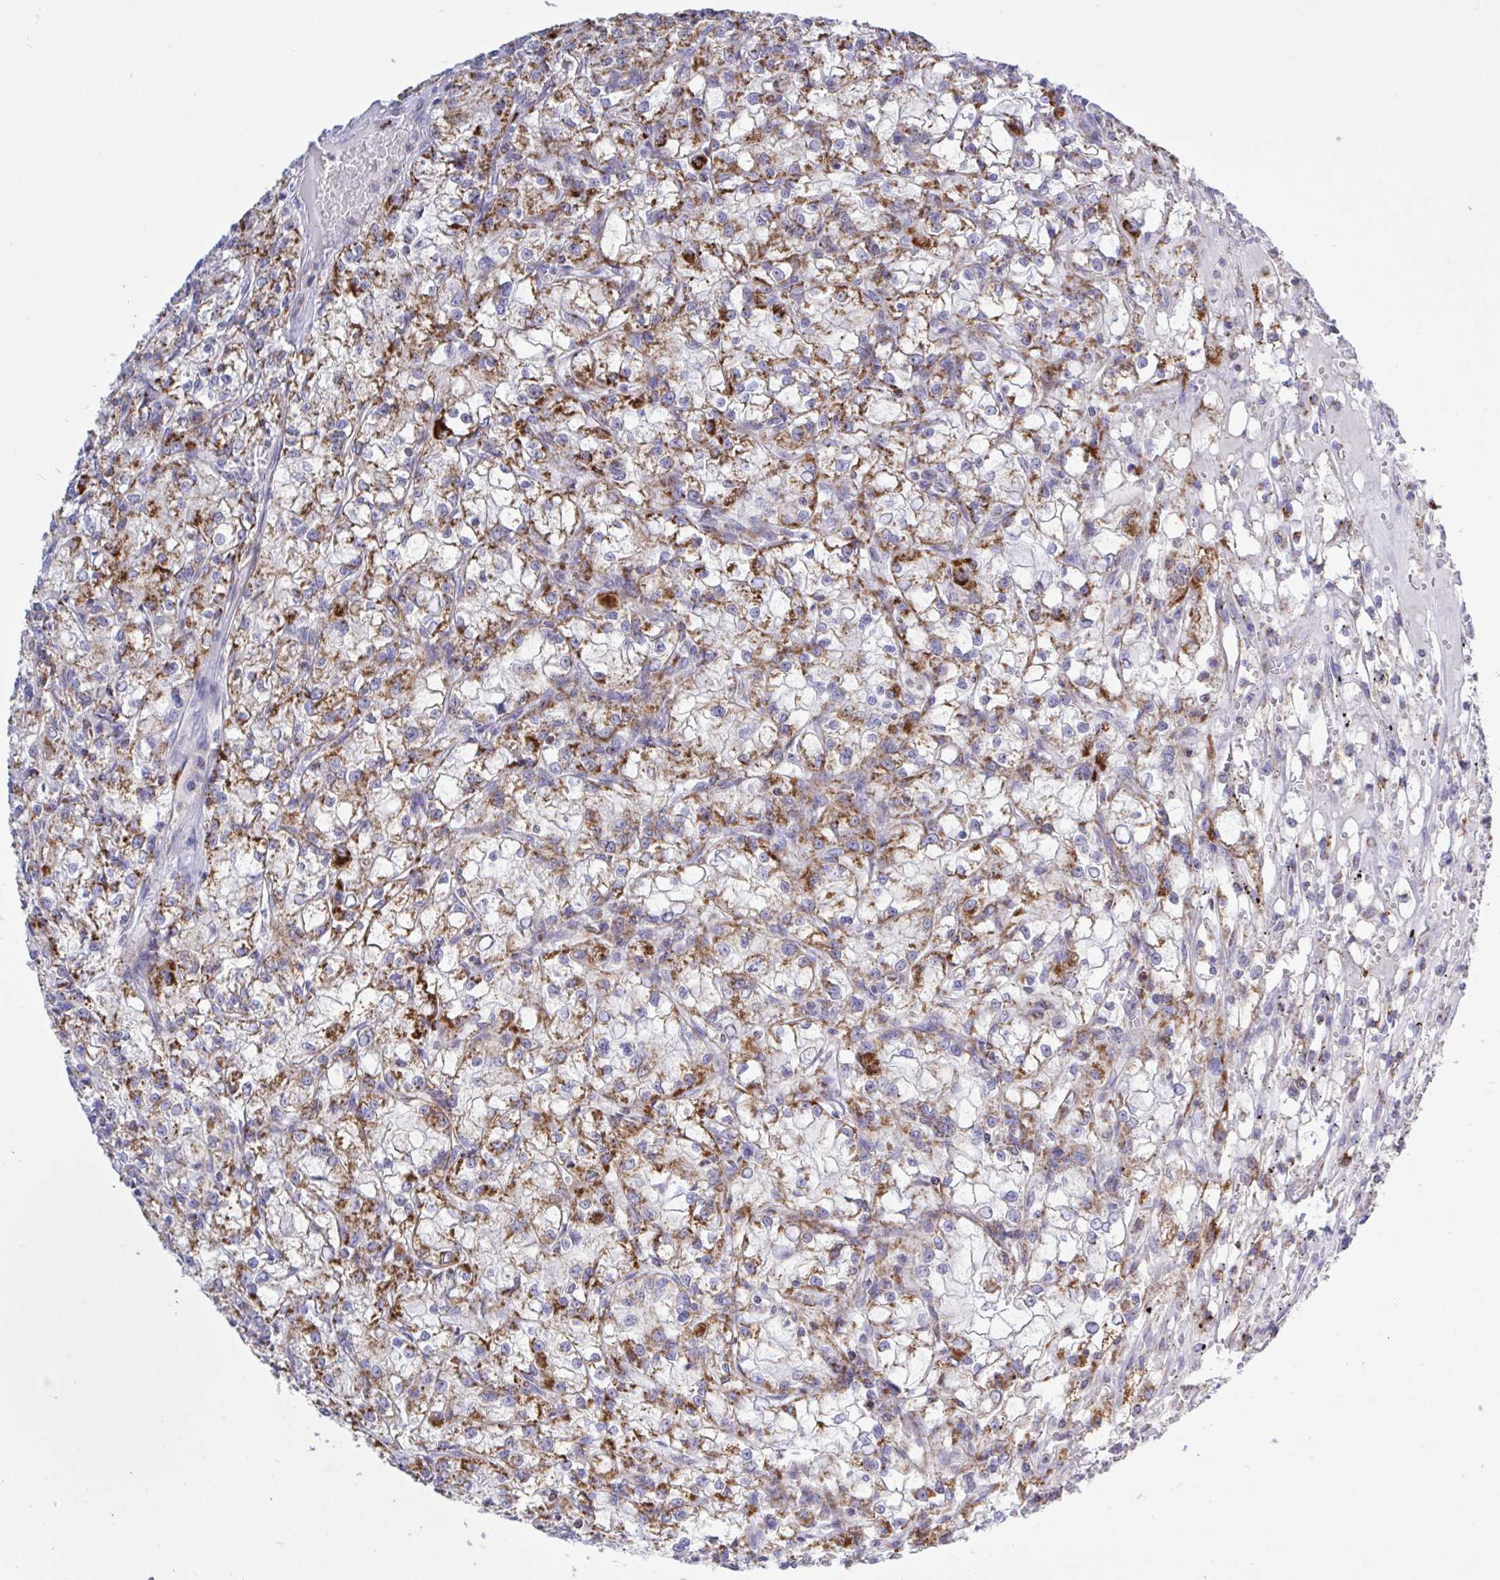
{"staining": {"intensity": "moderate", "quantity": "25%-75%", "location": "cytoplasmic/membranous"}, "tissue": "renal cancer", "cell_type": "Tumor cells", "image_type": "cancer", "snomed": [{"axis": "morphology", "description": "Adenocarcinoma, NOS"}, {"axis": "topography", "description": "Kidney"}], "caption": "The micrograph reveals a brown stain indicating the presence of a protein in the cytoplasmic/membranous of tumor cells in renal cancer (adenocarcinoma).", "gene": "HSPE1", "patient": {"sex": "female", "age": 59}}